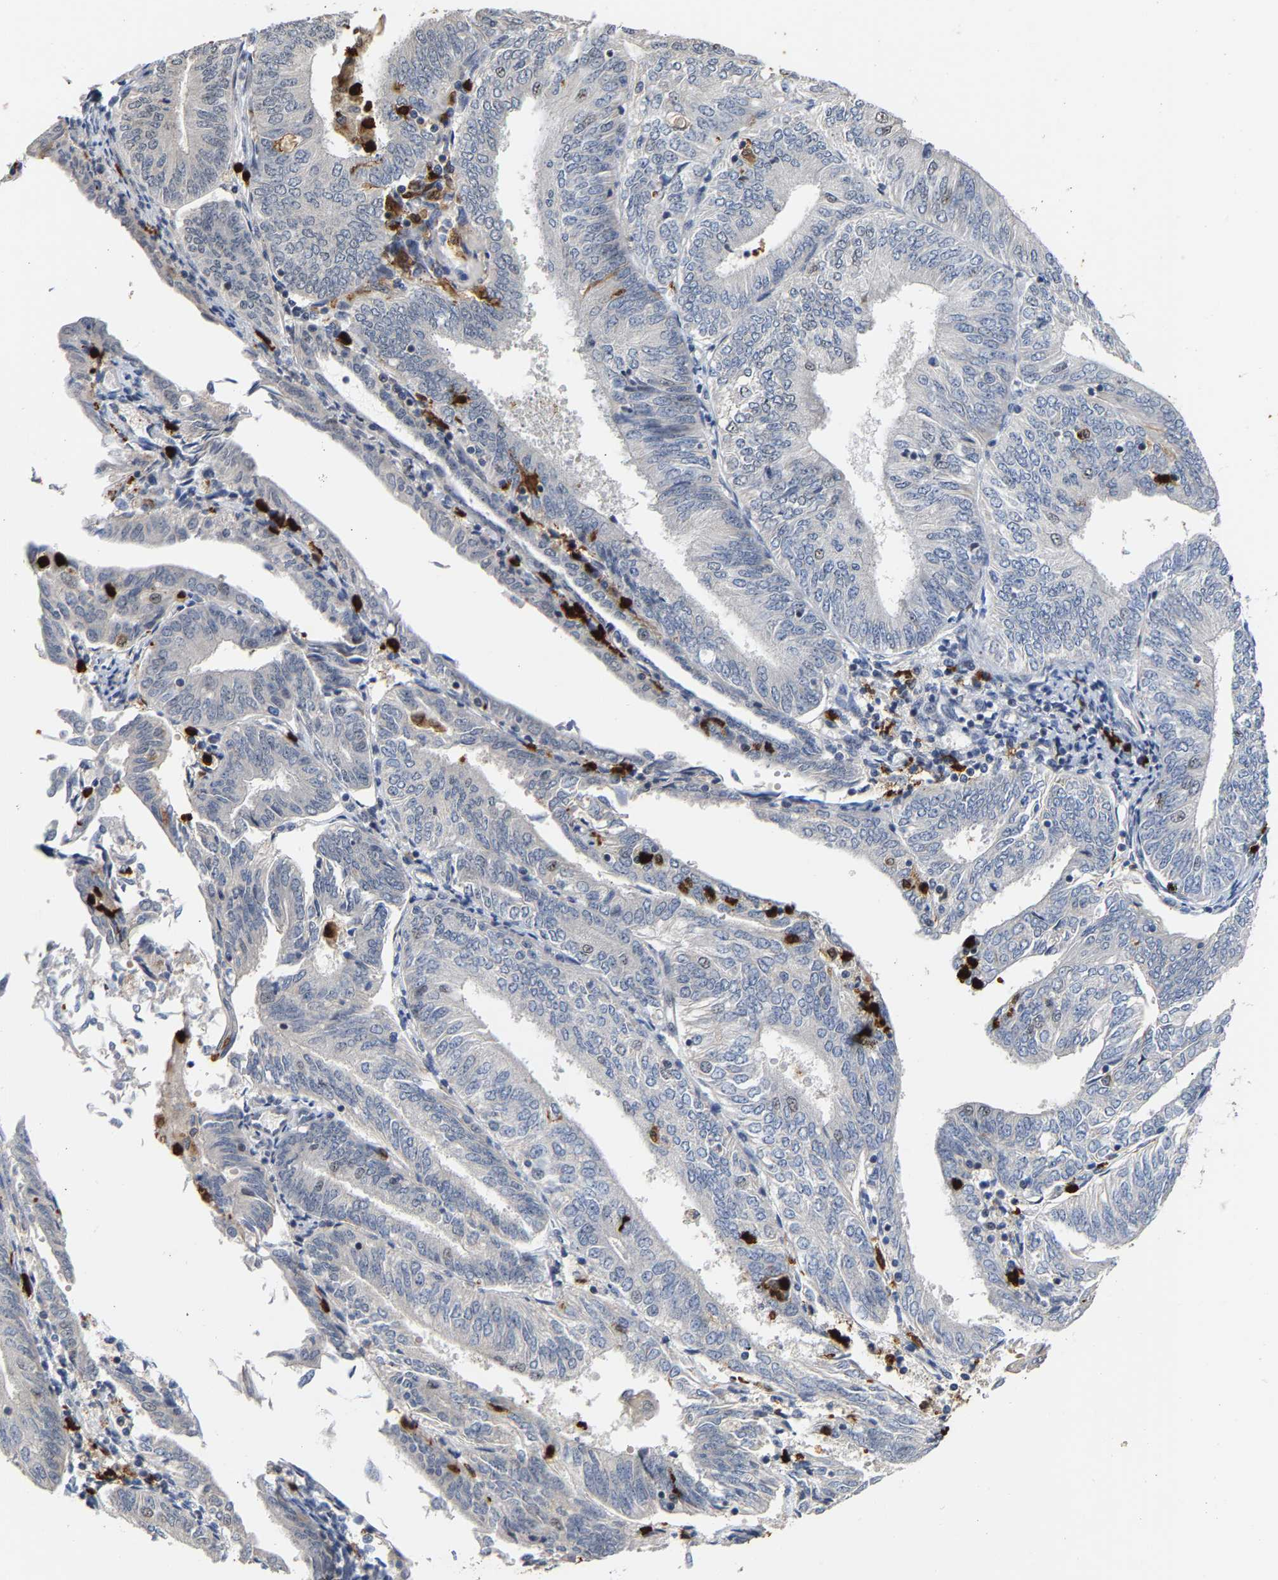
{"staining": {"intensity": "weak", "quantity": "<25%", "location": "nuclear"}, "tissue": "endometrial cancer", "cell_type": "Tumor cells", "image_type": "cancer", "snomed": [{"axis": "morphology", "description": "Adenocarcinoma, NOS"}, {"axis": "topography", "description": "Endometrium"}], "caption": "This is an immunohistochemistry photomicrograph of endometrial cancer. There is no staining in tumor cells.", "gene": "TDRD7", "patient": {"sex": "female", "age": 58}}